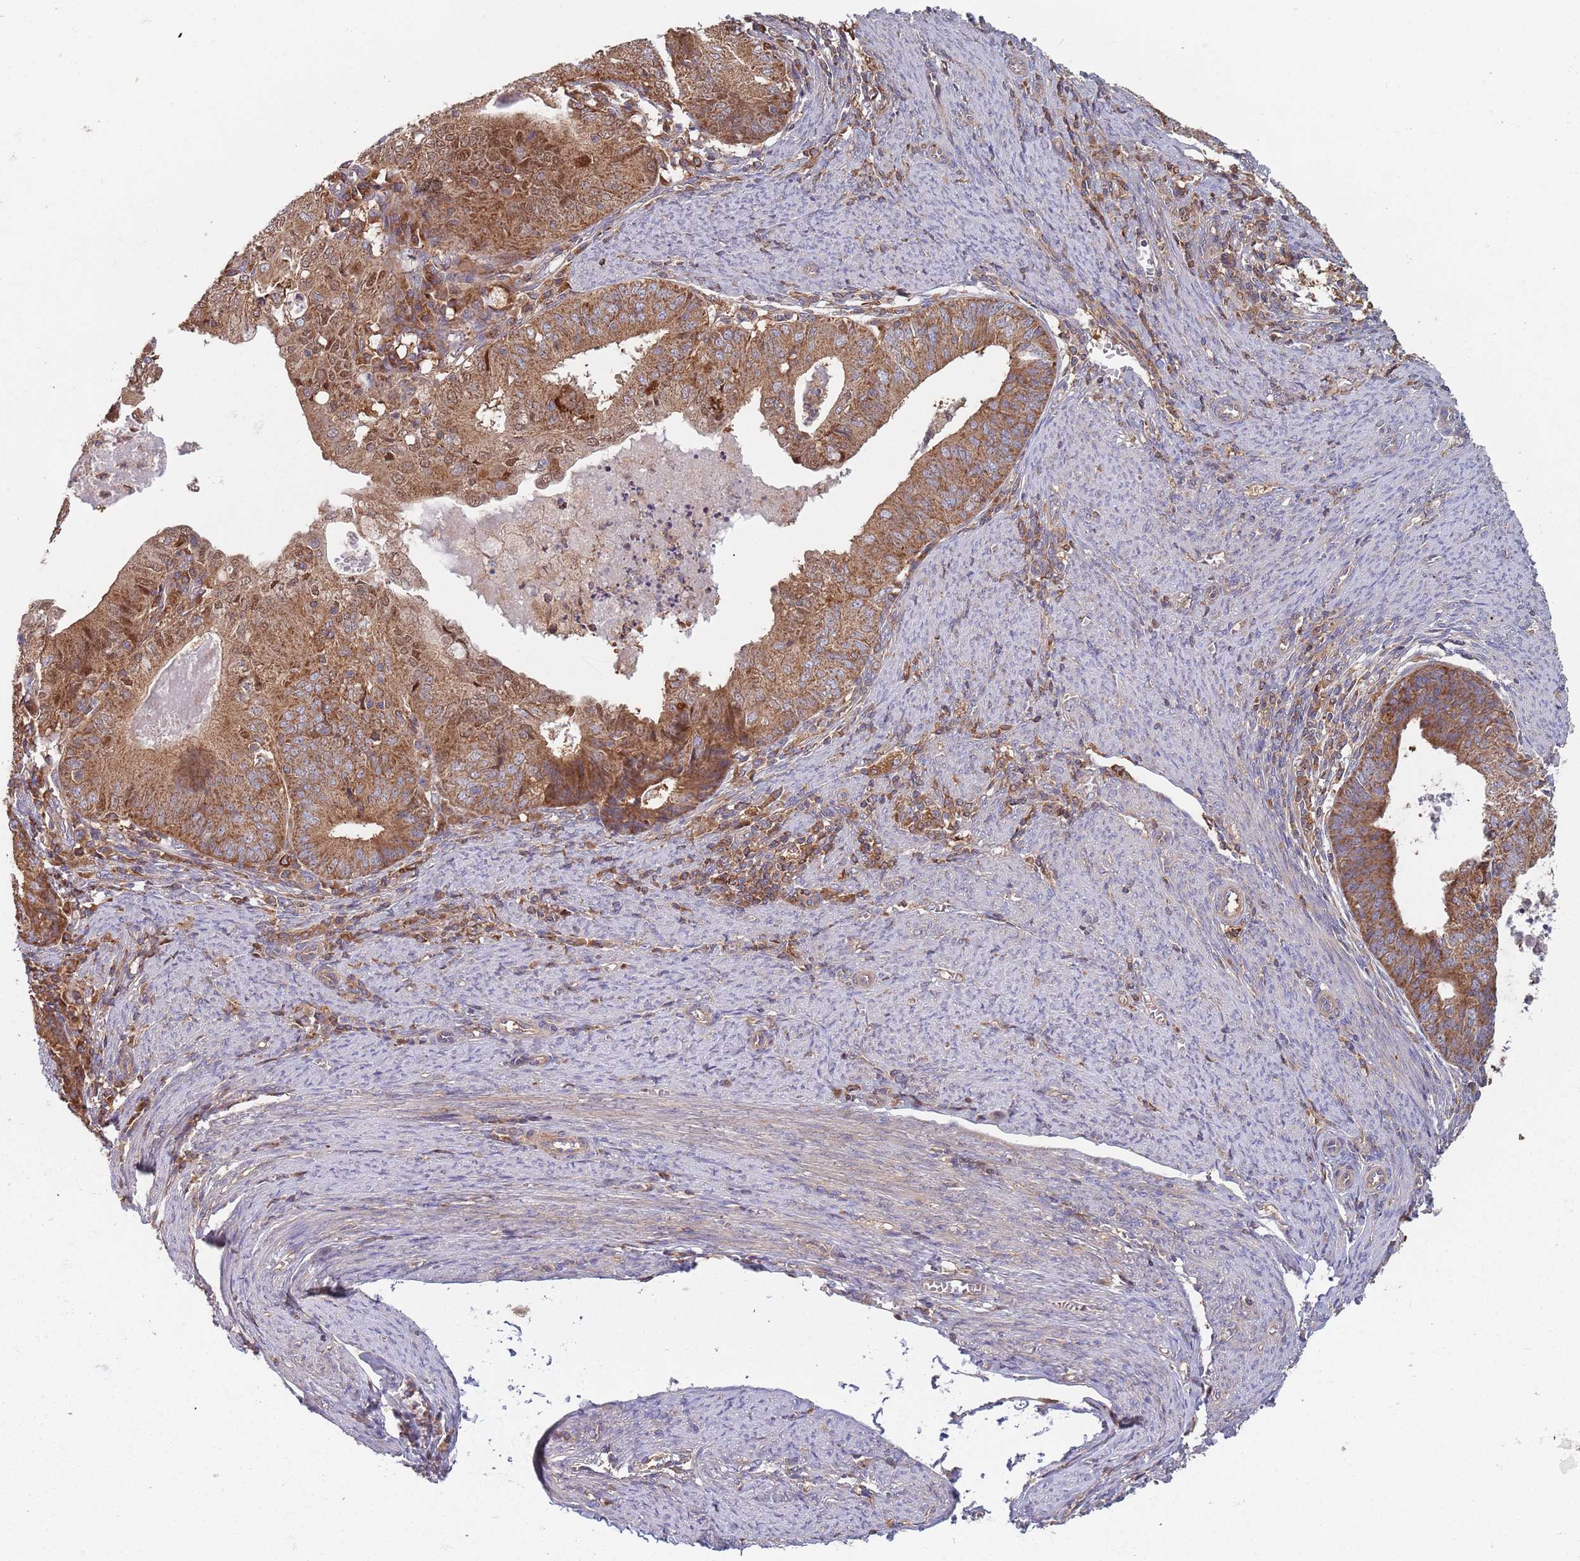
{"staining": {"intensity": "moderate", "quantity": ">75%", "location": "cytoplasmic/membranous"}, "tissue": "endometrial cancer", "cell_type": "Tumor cells", "image_type": "cancer", "snomed": [{"axis": "morphology", "description": "Adenocarcinoma, NOS"}, {"axis": "topography", "description": "Endometrium"}], "caption": "Human endometrial adenocarcinoma stained for a protein (brown) shows moderate cytoplasmic/membranous positive staining in about >75% of tumor cells.", "gene": "GDI2", "patient": {"sex": "female", "age": 57}}